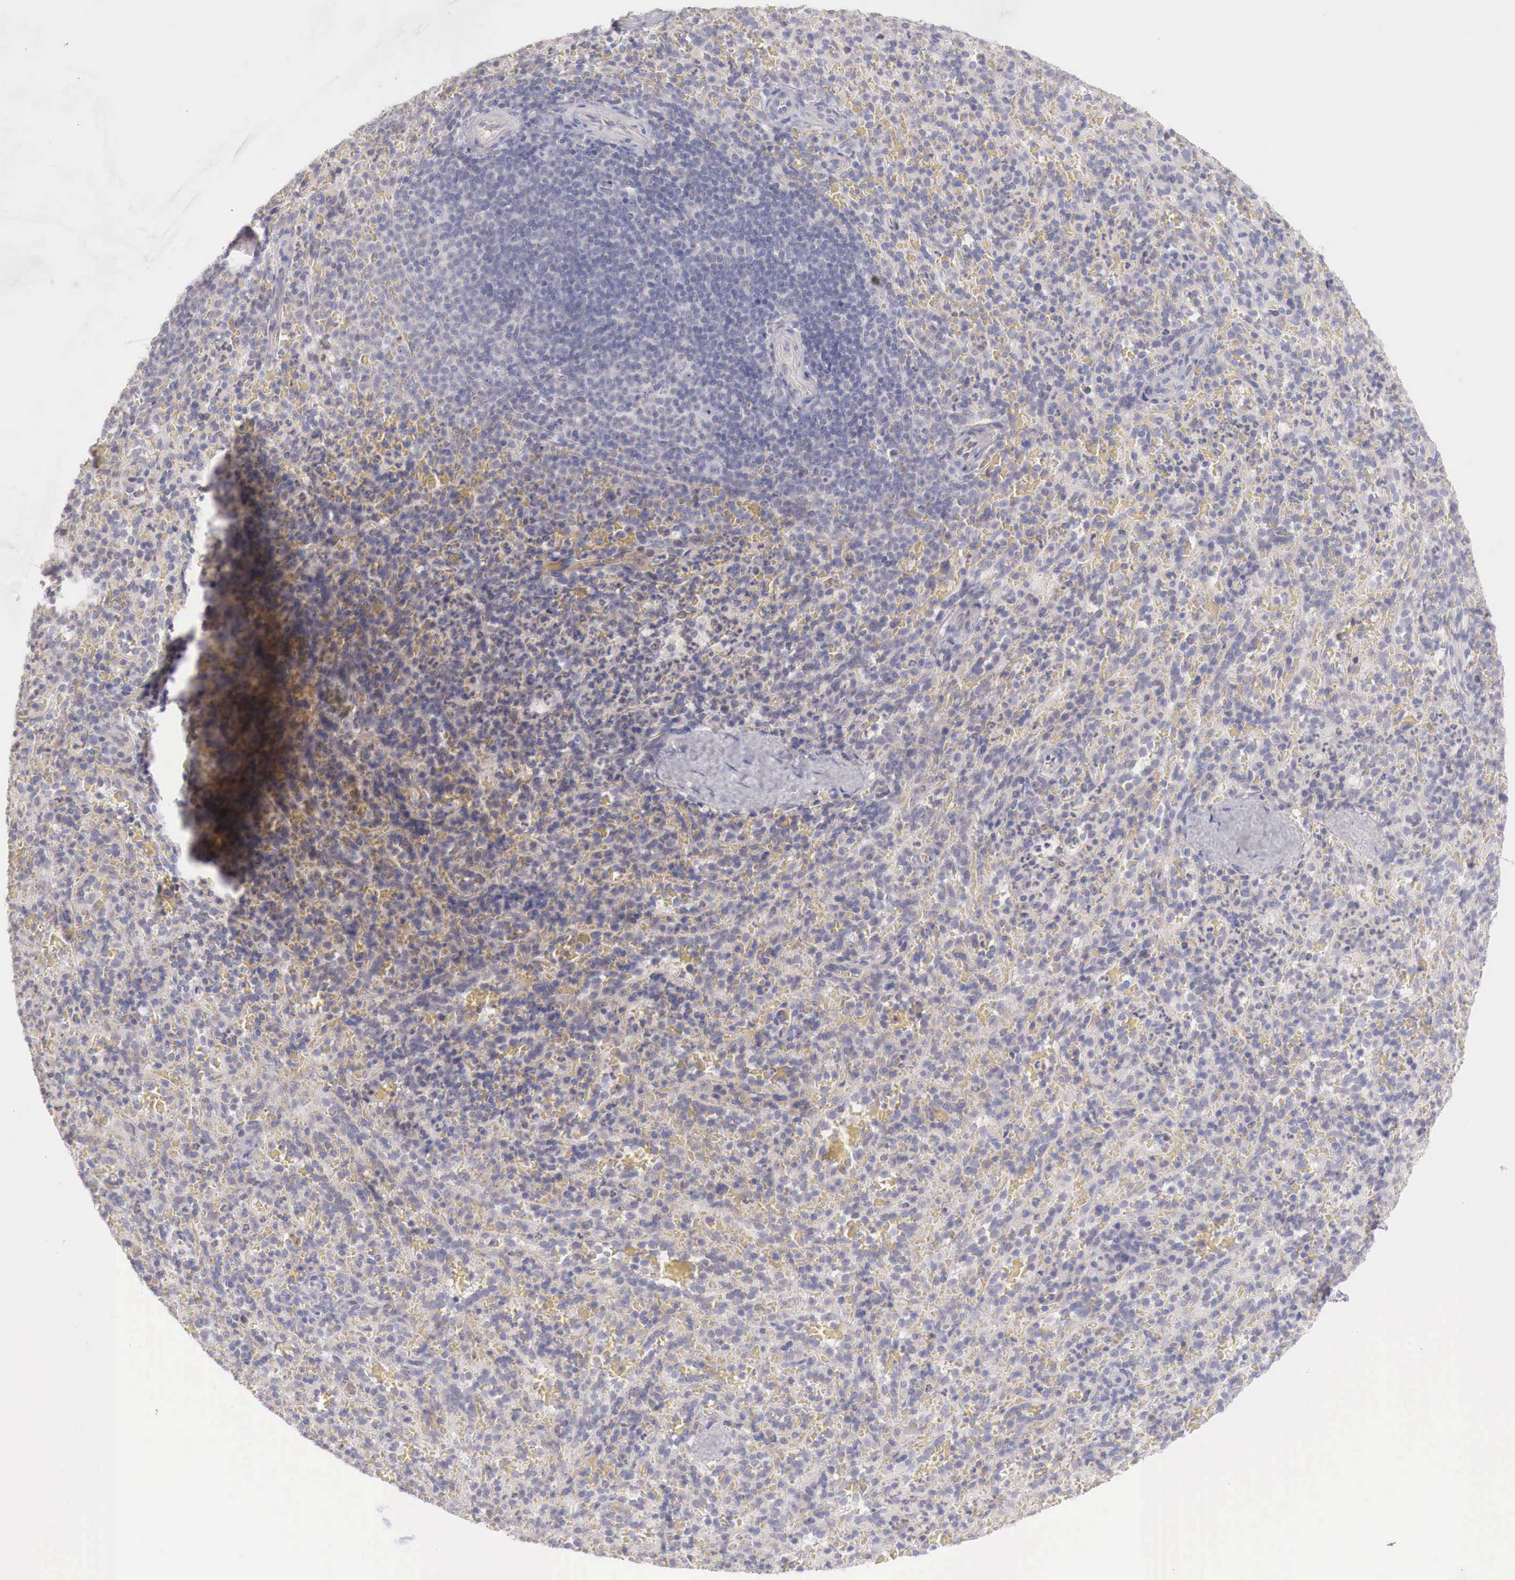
{"staining": {"intensity": "negative", "quantity": "none", "location": "none"}, "tissue": "spleen", "cell_type": "Cells in red pulp", "image_type": "normal", "snomed": [{"axis": "morphology", "description": "Normal tissue, NOS"}, {"axis": "topography", "description": "Spleen"}], "caption": "IHC histopathology image of normal human spleen stained for a protein (brown), which demonstrates no positivity in cells in red pulp.", "gene": "TRIM13", "patient": {"sex": "female", "age": 21}}